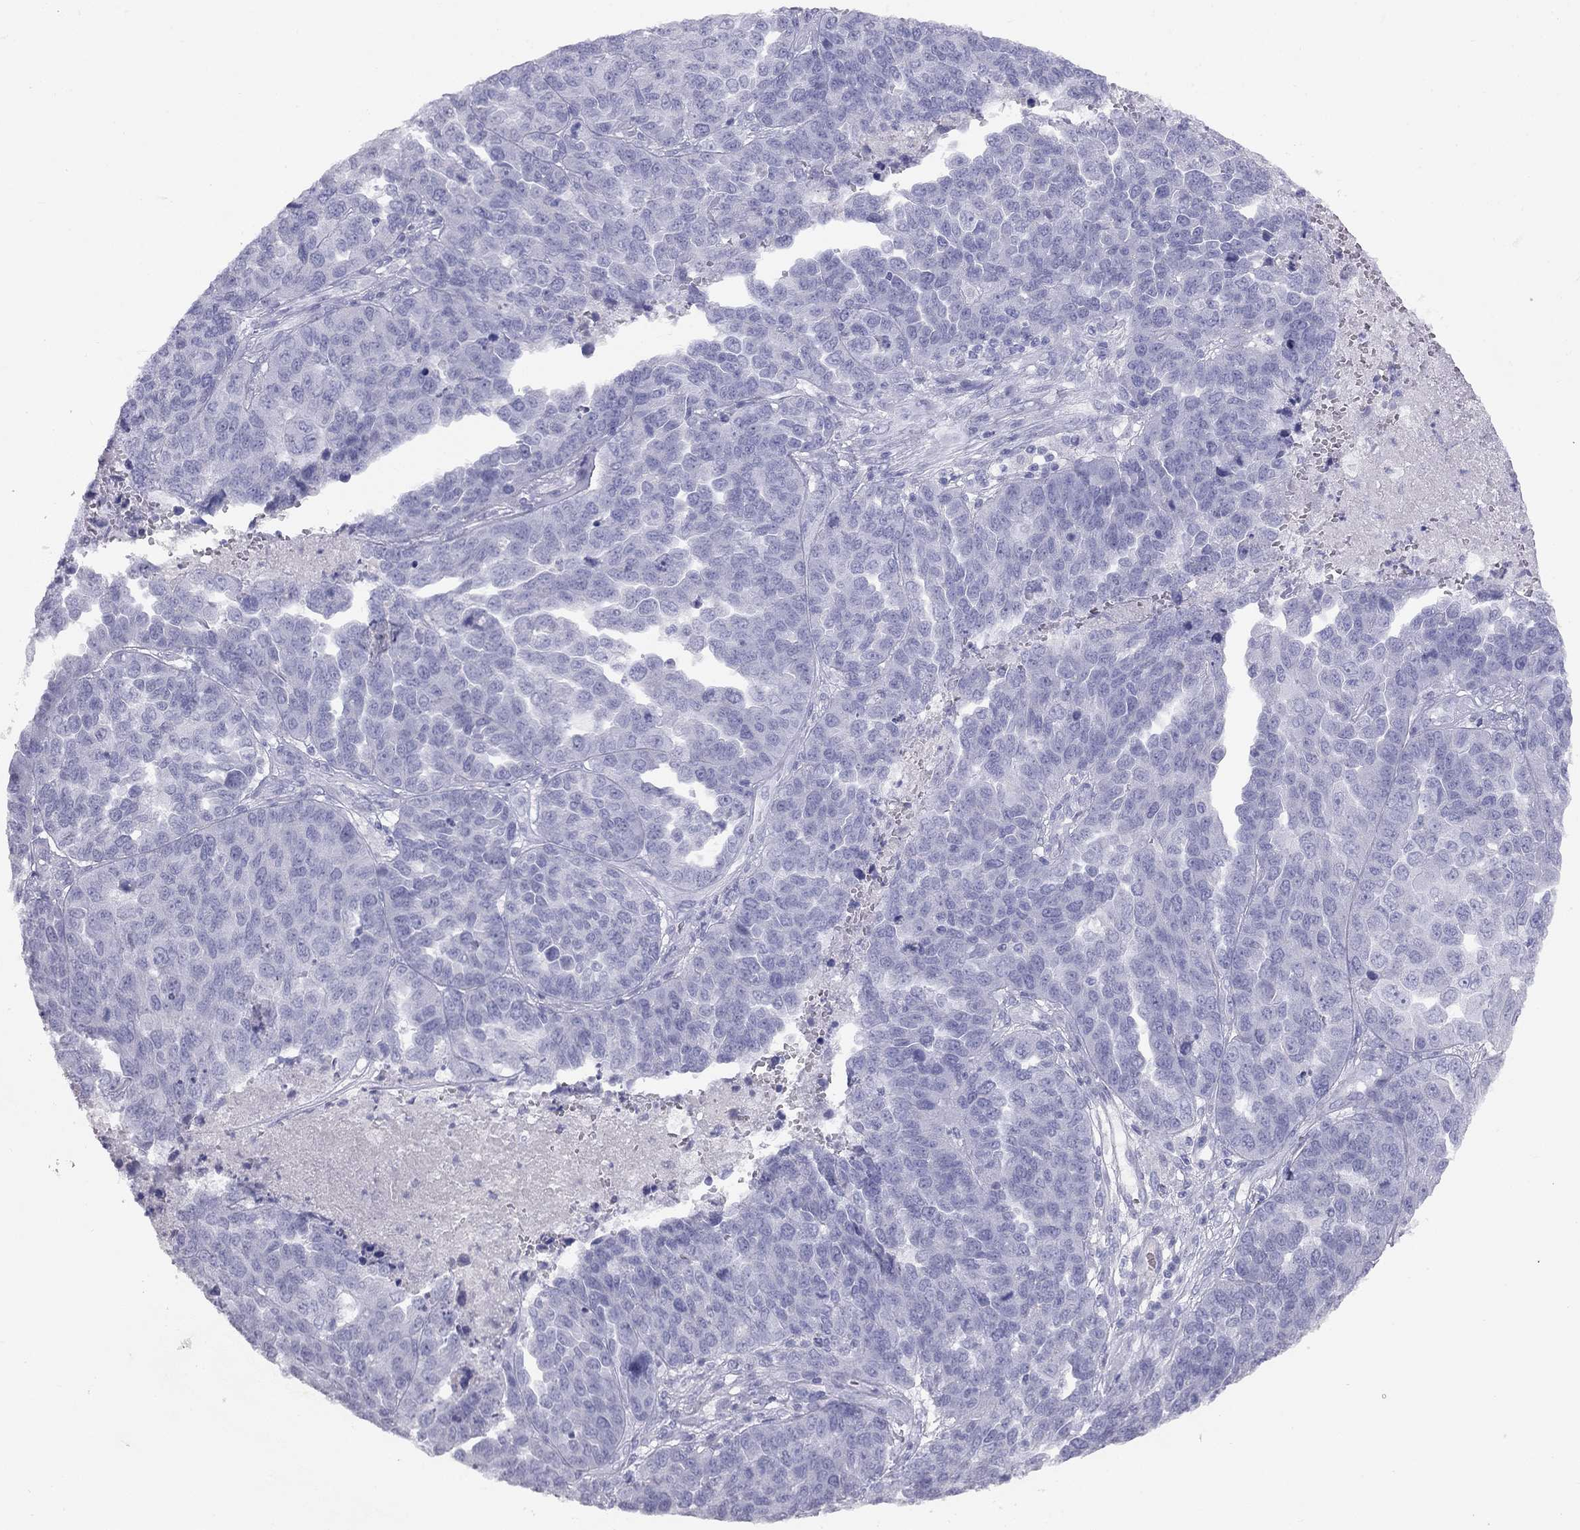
{"staining": {"intensity": "negative", "quantity": "none", "location": "none"}, "tissue": "ovarian cancer", "cell_type": "Tumor cells", "image_type": "cancer", "snomed": [{"axis": "morphology", "description": "Cystadenocarcinoma, serous, NOS"}, {"axis": "topography", "description": "Ovary"}], "caption": "This is an IHC histopathology image of ovarian cancer. There is no expression in tumor cells.", "gene": "KLRG1", "patient": {"sex": "female", "age": 87}}